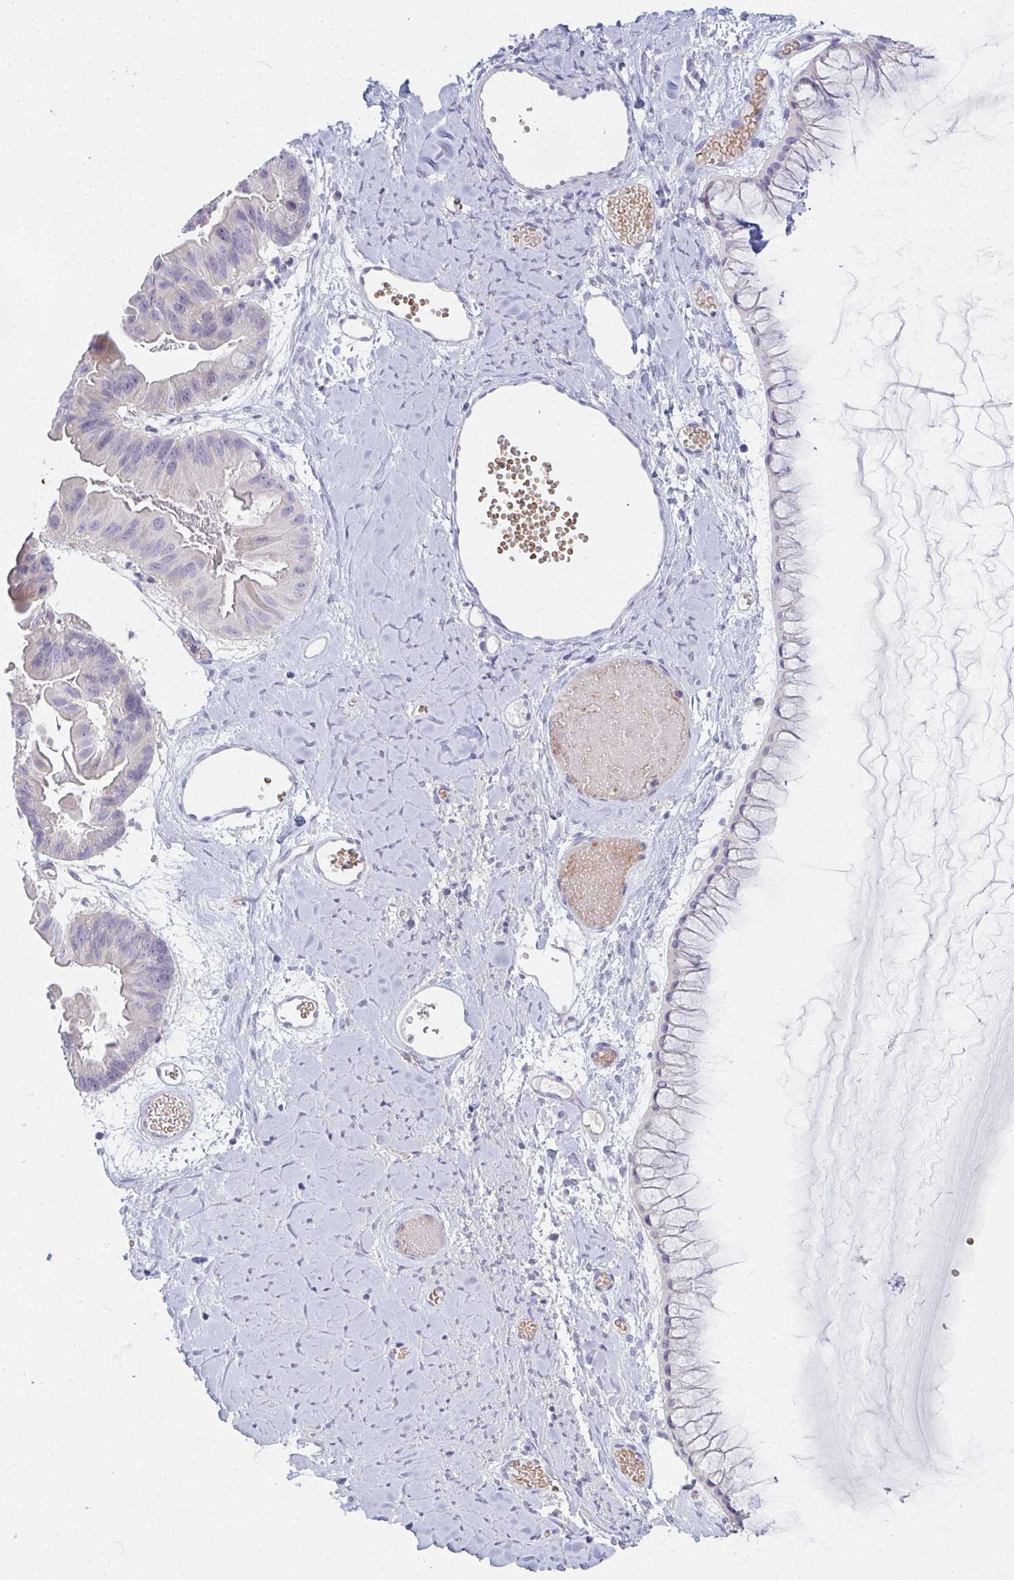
{"staining": {"intensity": "negative", "quantity": "none", "location": "none"}, "tissue": "ovarian cancer", "cell_type": "Tumor cells", "image_type": "cancer", "snomed": [{"axis": "morphology", "description": "Cystadenocarcinoma, mucinous, NOS"}, {"axis": "topography", "description": "Ovary"}], "caption": "The immunohistochemistry (IHC) micrograph has no significant expression in tumor cells of ovarian mucinous cystadenocarcinoma tissue.", "gene": "SHB", "patient": {"sex": "female", "age": 61}}